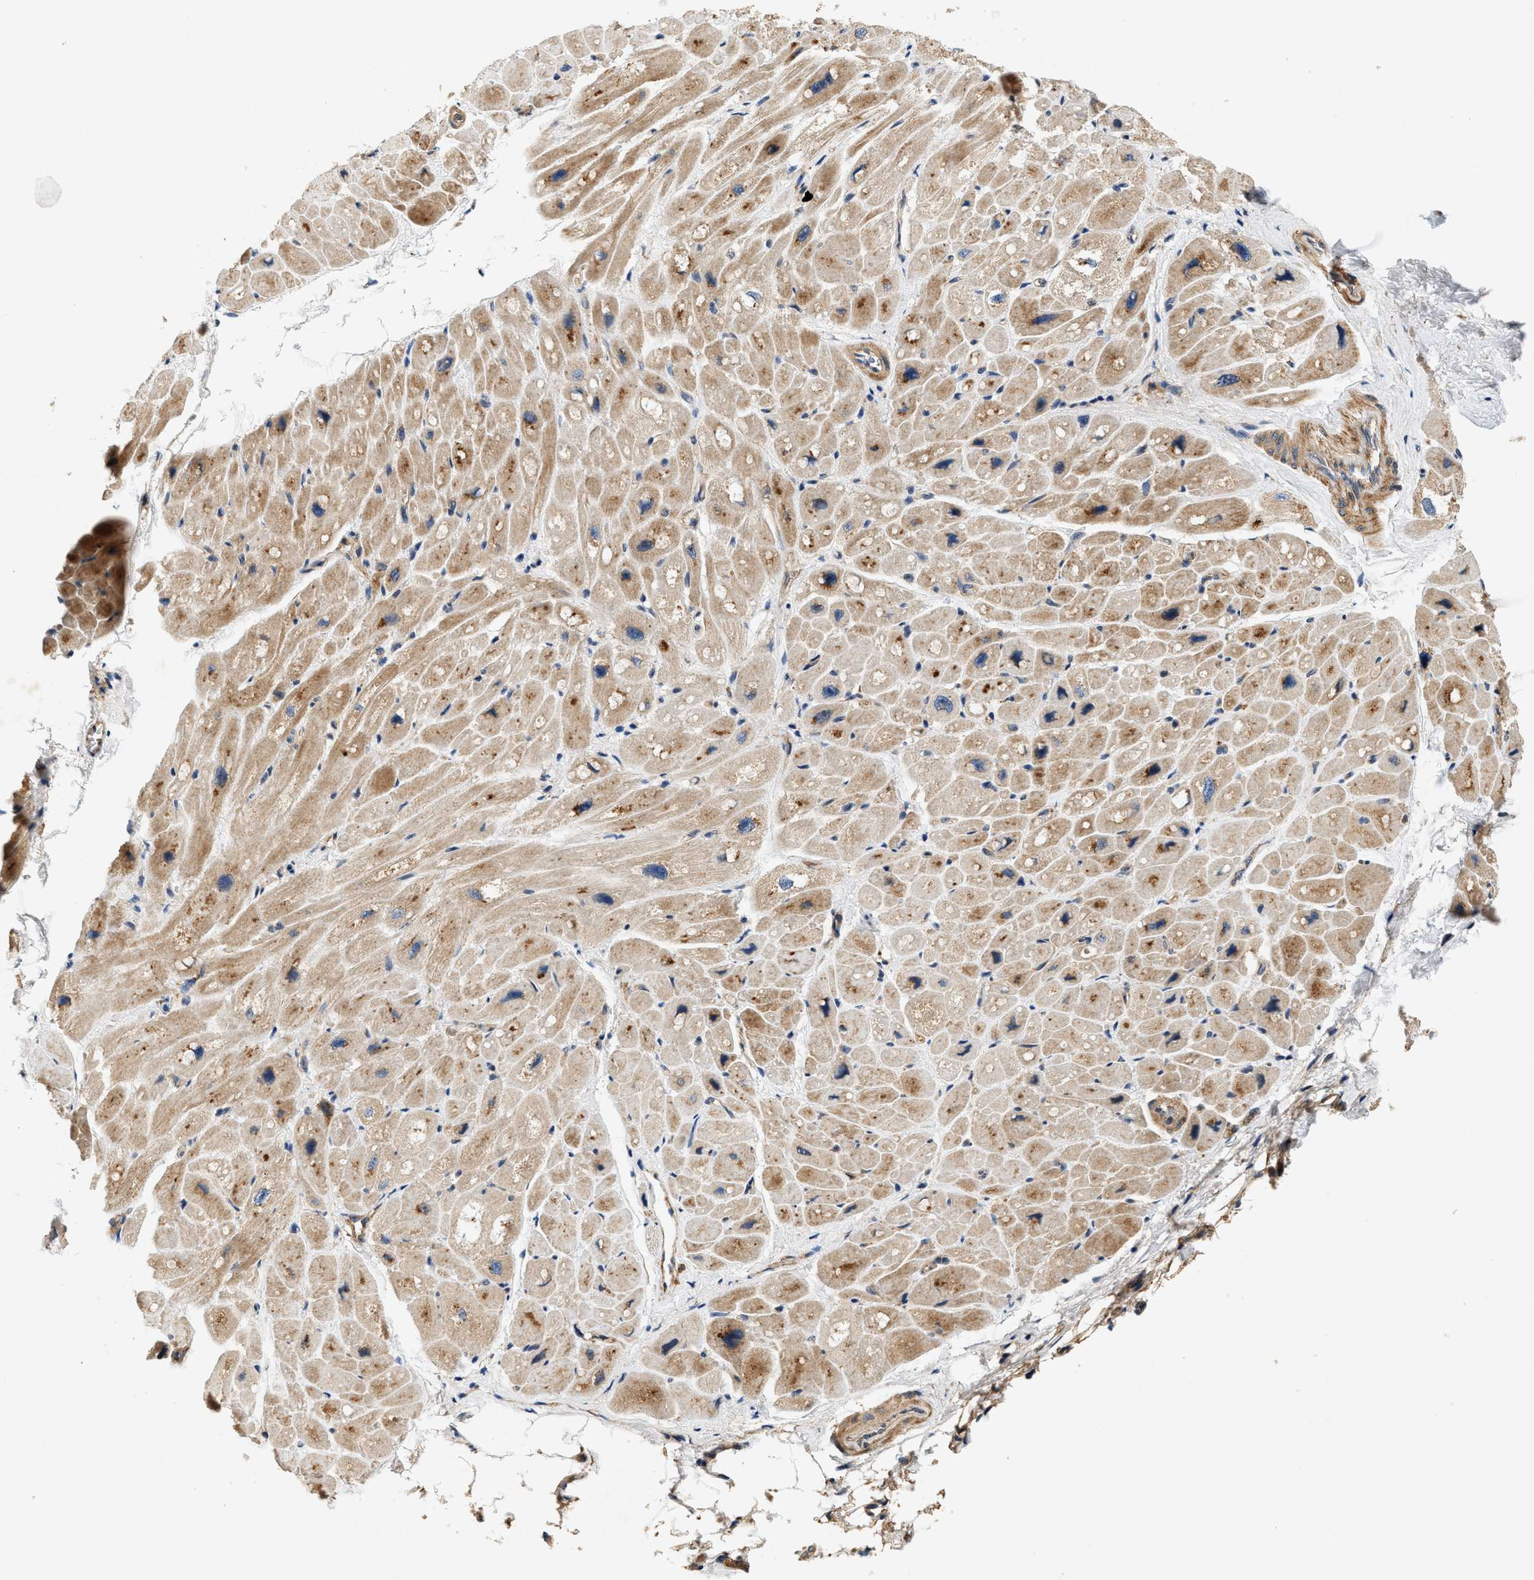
{"staining": {"intensity": "moderate", "quantity": ">75%", "location": "cytoplasmic/membranous"}, "tissue": "heart muscle", "cell_type": "Cardiomyocytes", "image_type": "normal", "snomed": [{"axis": "morphology", "description": "Normal tissue, NOS"}, {"axis": "topography", "description": "Heart"}], "caption": "Immunohistochemical staining of unremarkable human heart muscle demonstrates moderate cytoplasmic/membranous protein positivity in about >75% of cardiomyocytes.", "gene": "DUSP10", "patient": {"sex": "male", "age": 49}}